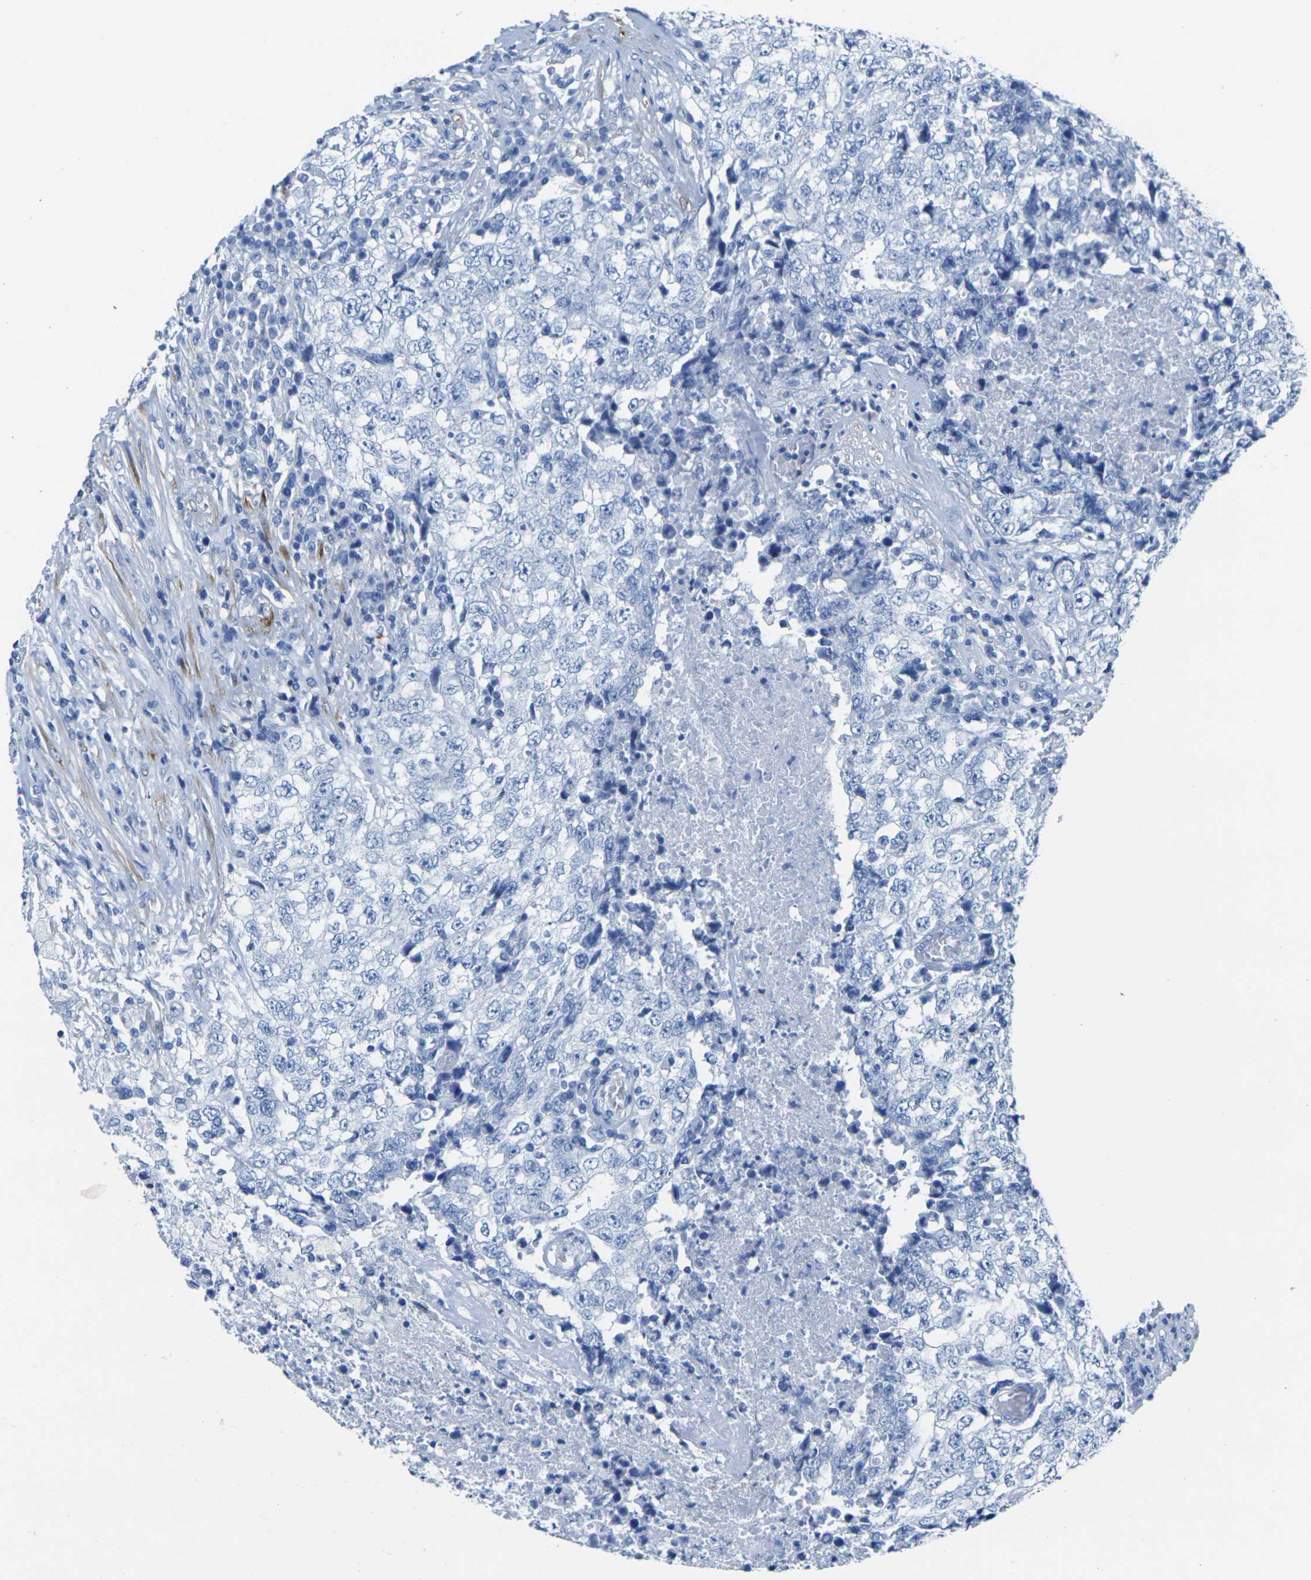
{"staining": {"intensity": "negative", "quantity": "none", "location": "none"}, "tissue": "testis cancer", "cell_type": "Tumor cells", "image_type": "cancer", "snomed": [{"axis": "morphology", "description": "Necrosis, NOS"}, {"axis": "morphology", "description": "Carcinoma, Embryonal, NOS"}, {"axis": "topography", "description": "Testis"}], "caption": "High magnification brightfield microscopy of testis cancer stained with DAB (brown) and counterstained with hematoxylin (blue): tumor cells show no significant positivity. (DAB (3,3'-diaminobenzidine) immunohistochemistry (IHC) with hematoxylin counter stain).", "gene": "CNN1", "patient": {"sex": "male", "age": 19}}